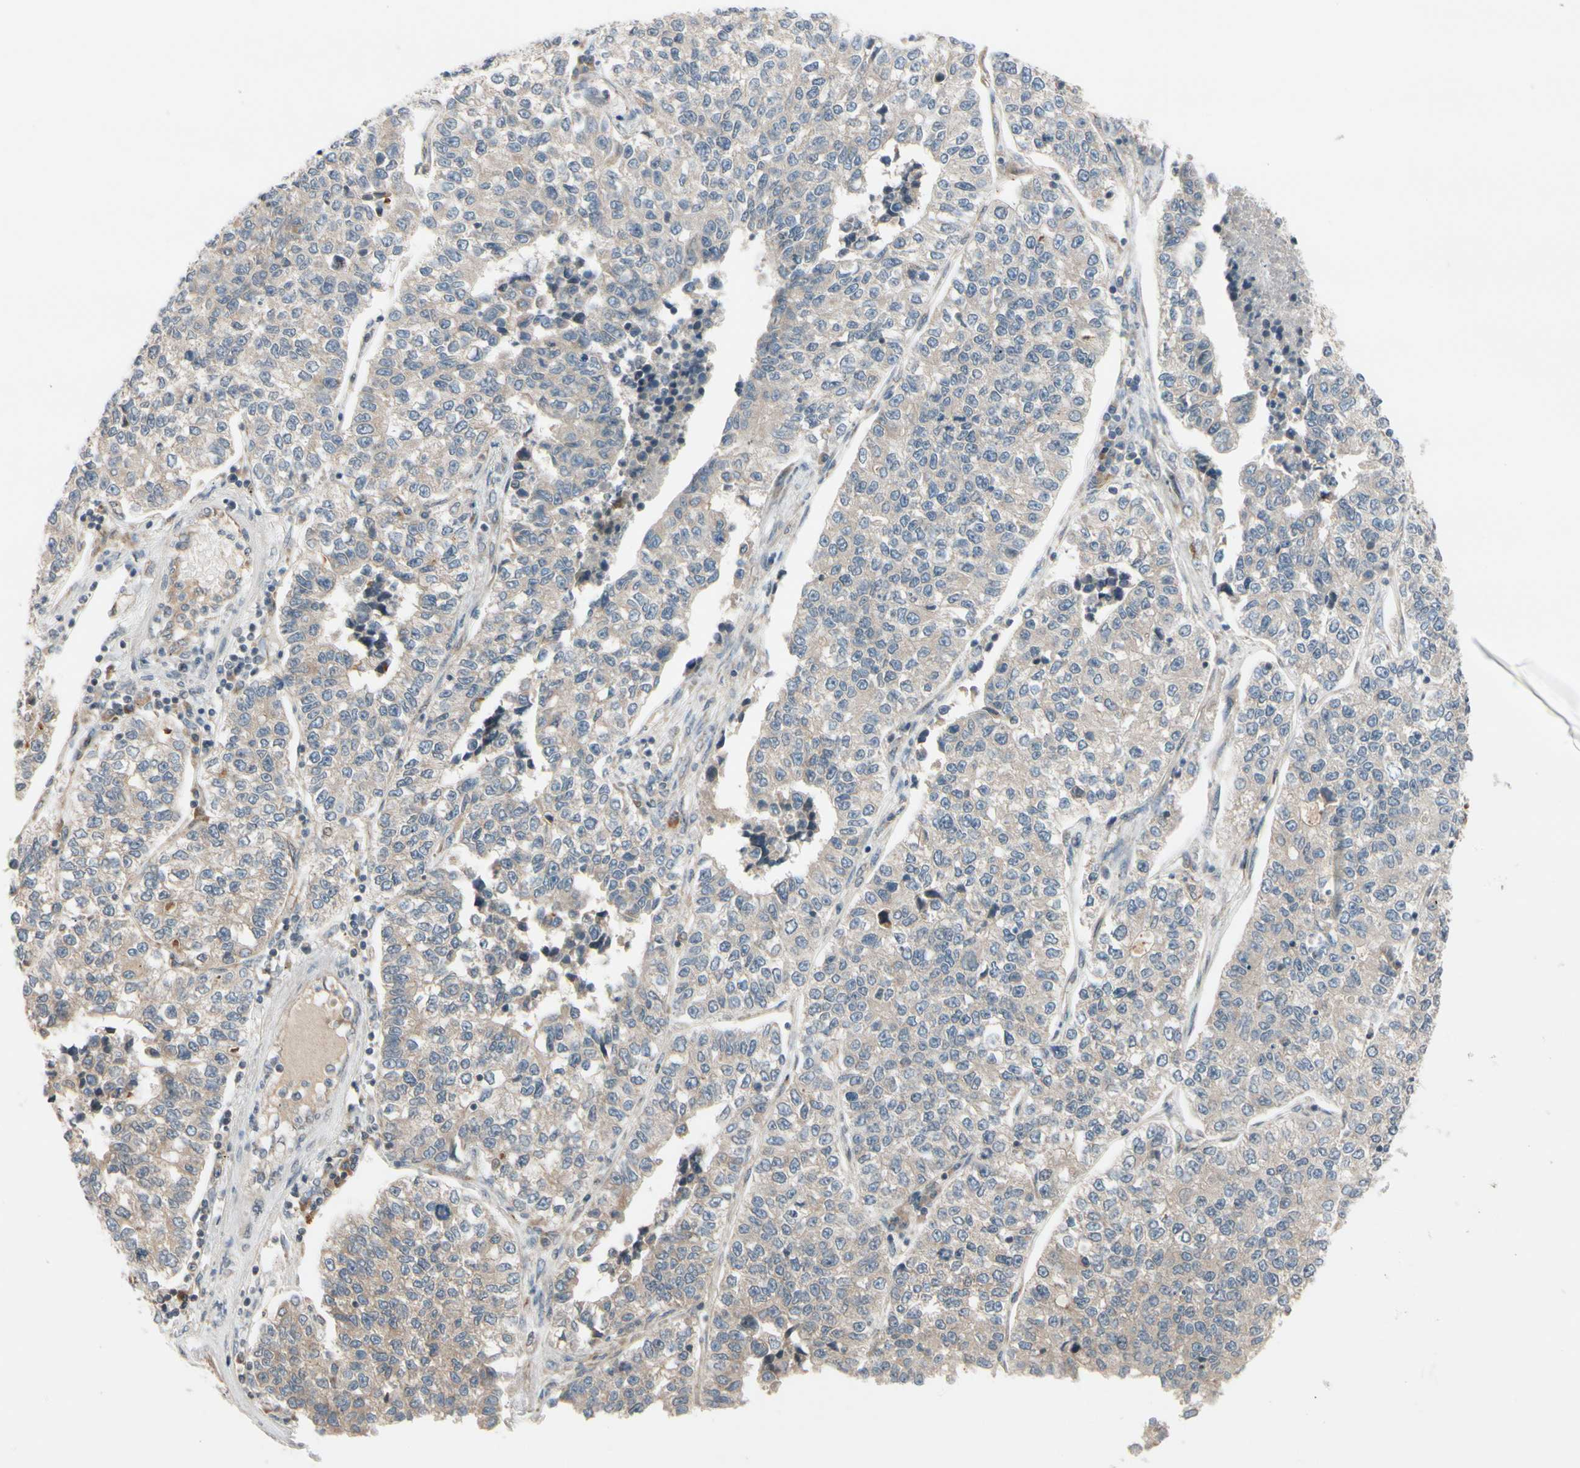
{"staining": {"intensity": "weak", "quantity": "25%-75%", "location": "cytoplasmic/membranous"}, "tissue": "lung cancer", "cell_type": "Tumor cells", "image_type": "cancer", "snomed": [{"axis": "morphology", "description": "Adenocarcinoma, NOS"}, {"axis": "topography", "description": "Lung"}], "caption": "Immunohistochemical staining of lung cancer exhibits weak cytoplasmic/membranous protein positivity in about 25%-75% of tumor cells.", "gene": "FGF10", "patient": {"sex": "male", "age": 49}}